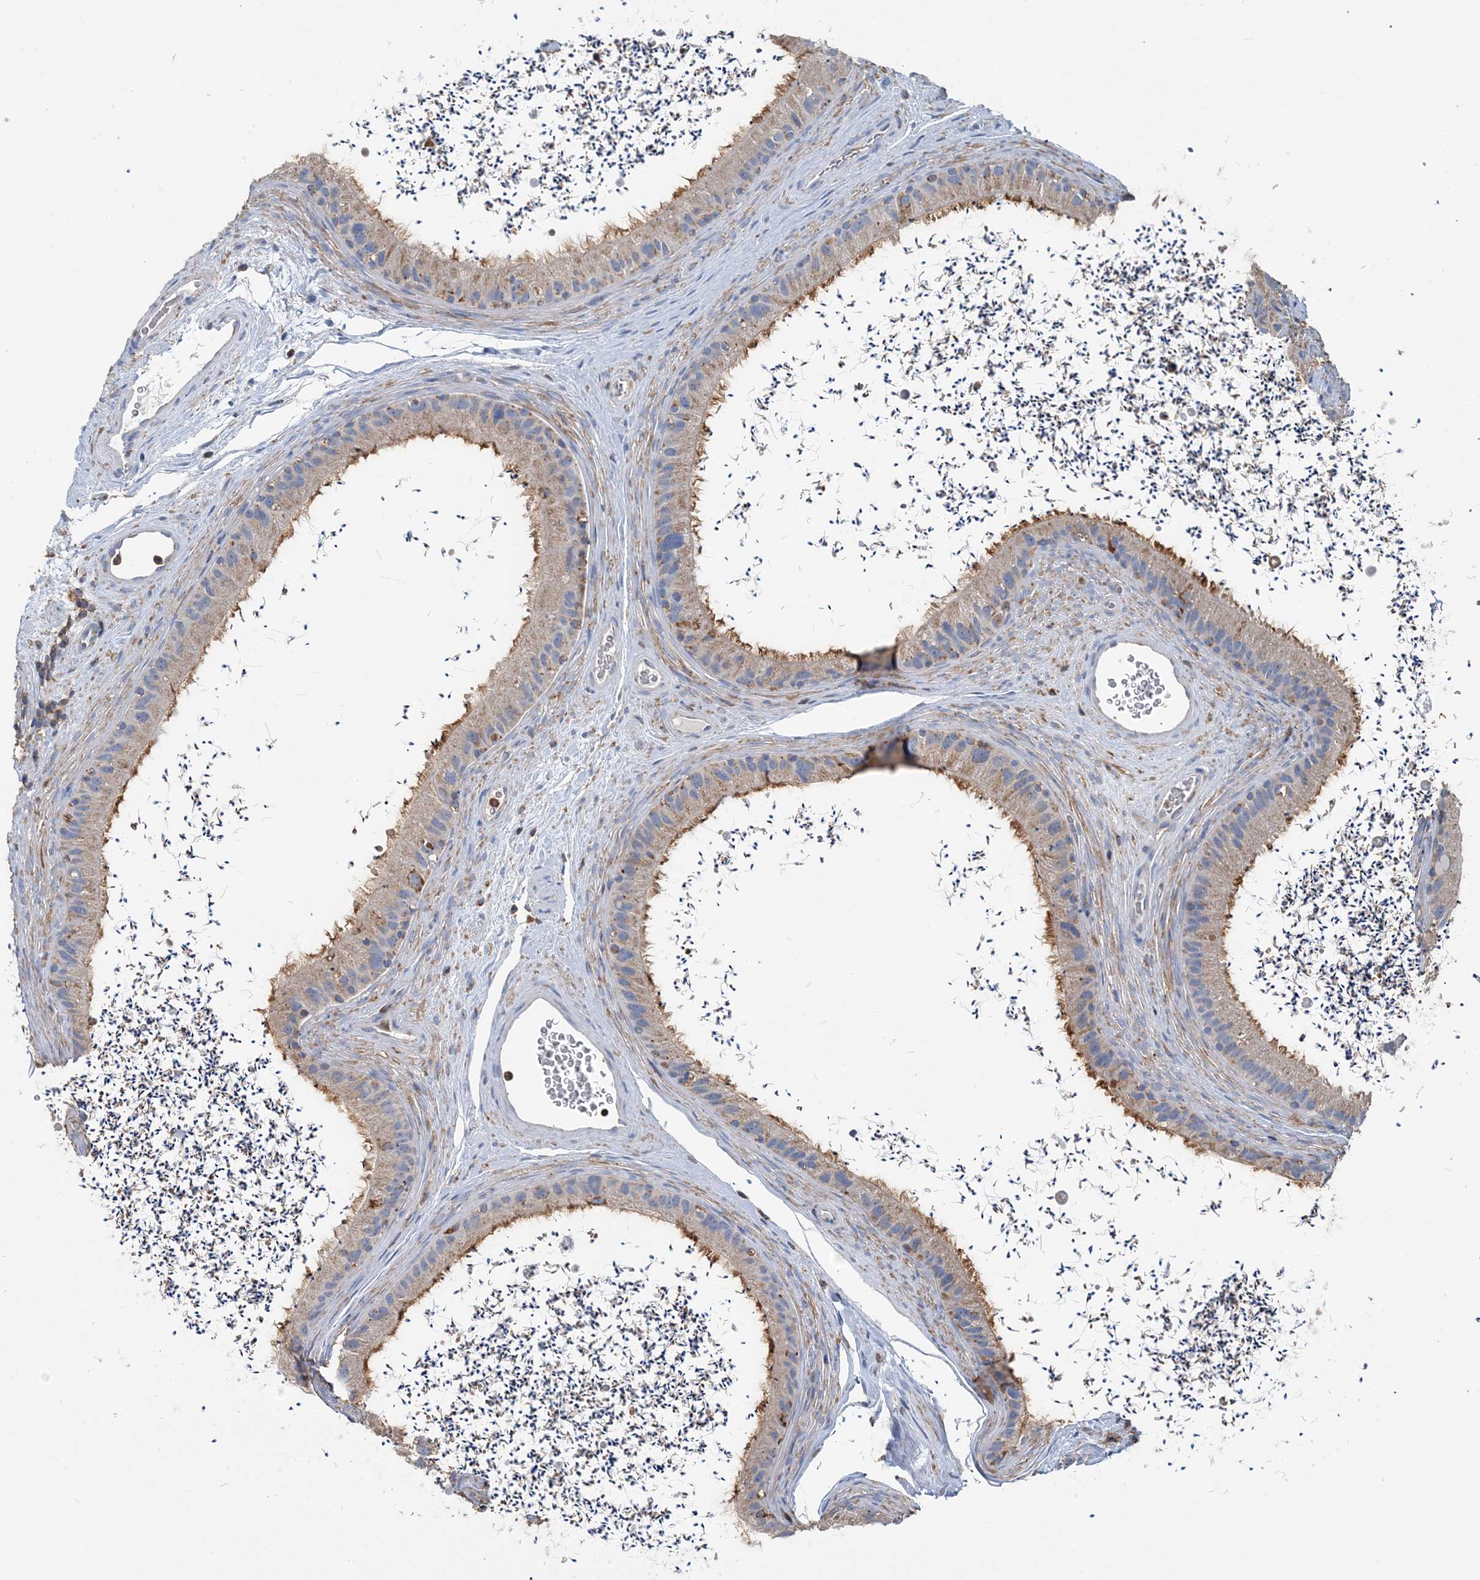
{"staining": {"intensity": "moderate", "quantity": "<25%", "location": "cytoplasmic/membranous"}, "tissue": "epididymis", "cell_type": "Glandular cells", "image_type": "normal", "snomed": [{"axis": "morphology", "description": "Normal tissue, NOS"}, {"axis": "topography", "description": "Epididymis, spermatic cord, NOS"}], "caption": "Immunohistochemistry (IHC) image of unremarkable epididymis: epididymis stained using immunohistochemistry exhibits low levels of moderate protein expression localized specifically in the cytoplasmic/membranous of glandular cells, appearing as a cytoplasmic/membranous brown color.", "gene": "TMLHE", "patient": {"sex": "male", "age": 50}}